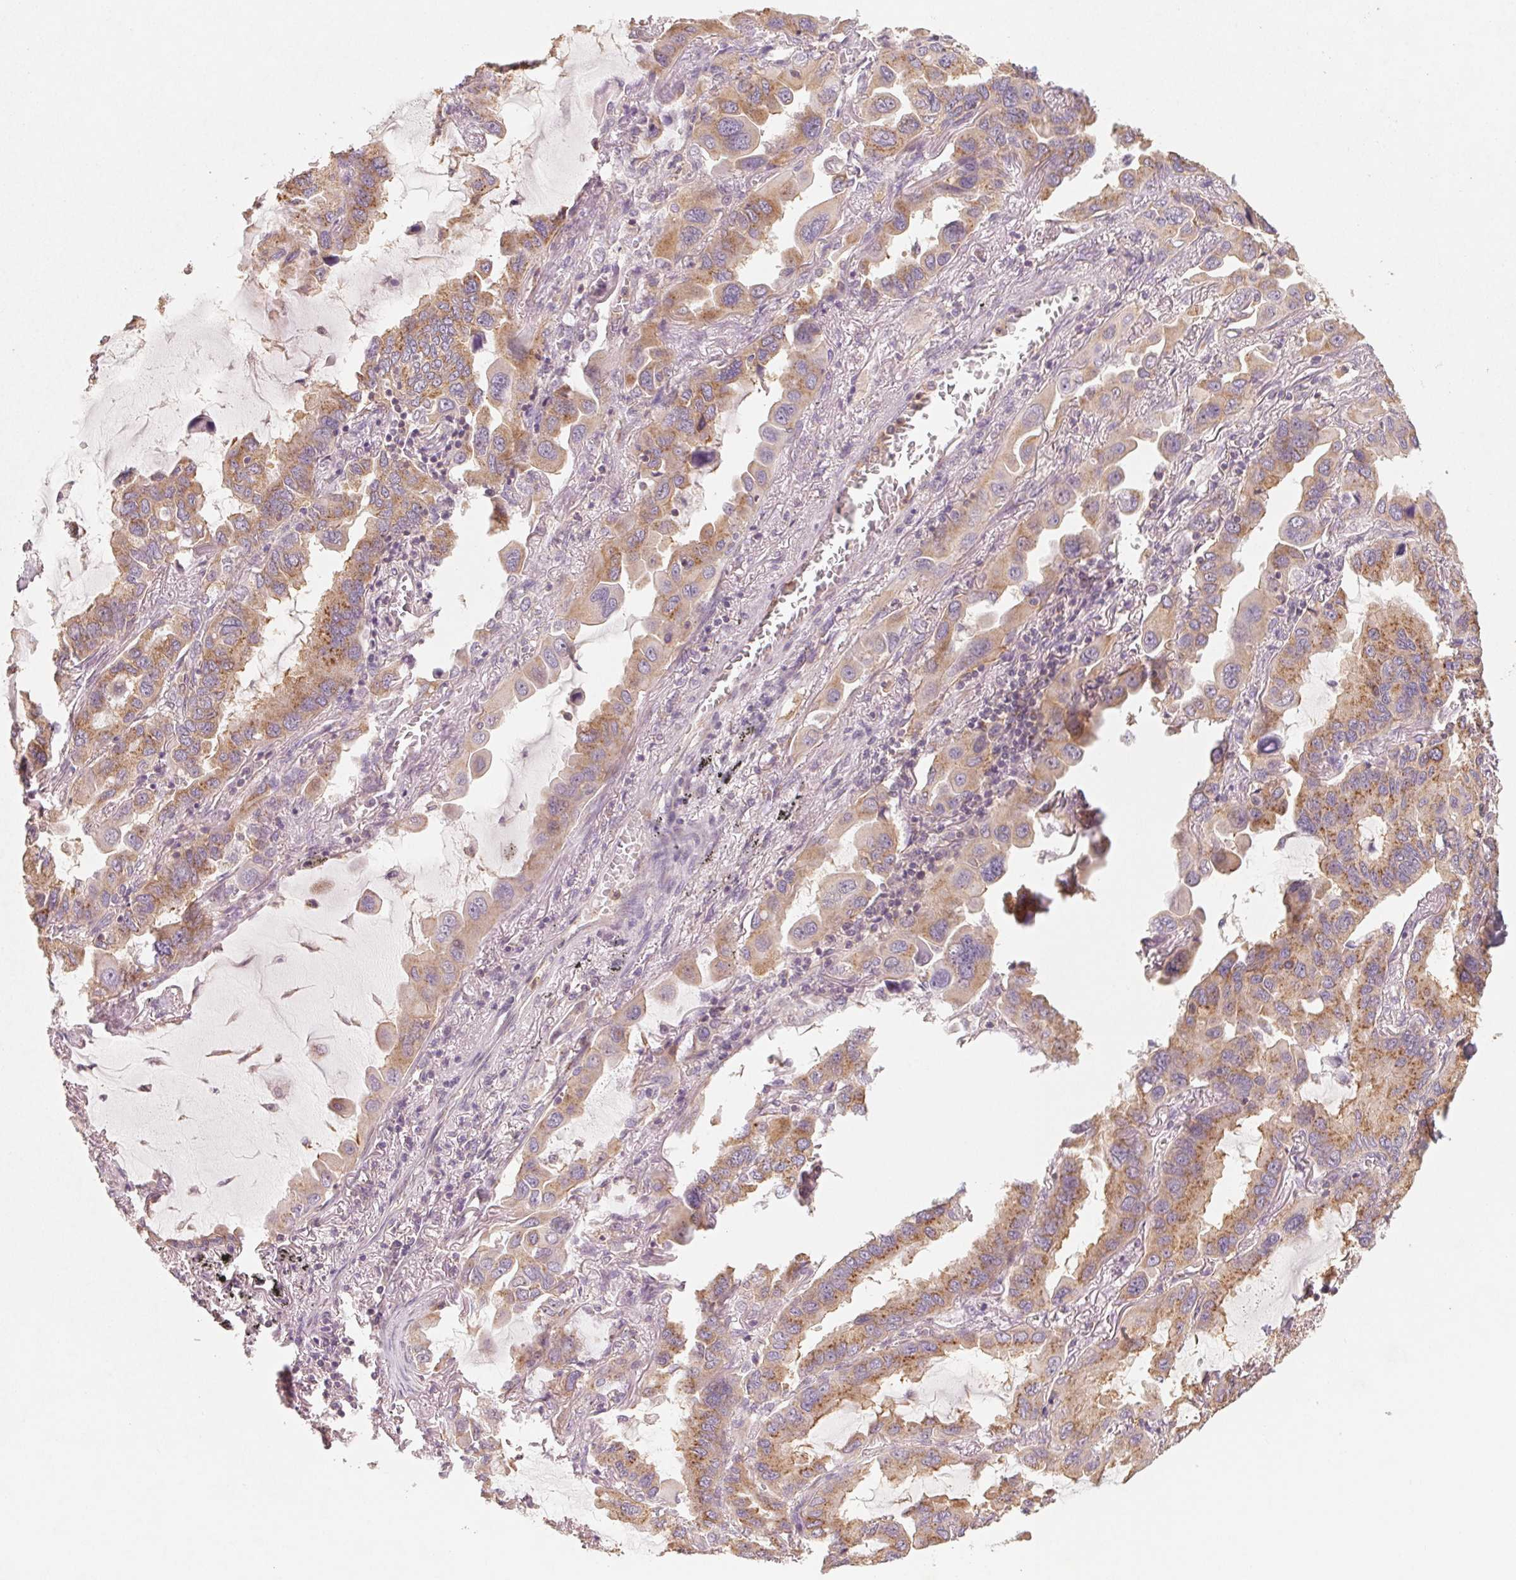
{"staining": {"intensity": "moderate", "quantity": ">75%", "location": "cytoplasmic/membranous"}, "tissue": "lung cancer", "cell_type": "Tumor cells", "image_type": "cancer", "snomed": [{"axis": "morphology", "description": "Adenocarcinoma, NOS"}, {"axis": "topography", "description": "Lung"}], "caption": "Immunohistochemistry (DAB) staining of human lung cancer shows moderate cytoplasmic/membranous protein positivity in about >75% of tumor cells. The staining was performed using DAB, with brown indicating positive protein expression. Nuclei are stained blue with hematoxylin.", "gene": "AP1S1", "patient": {"sex": "male", "age": 64}}